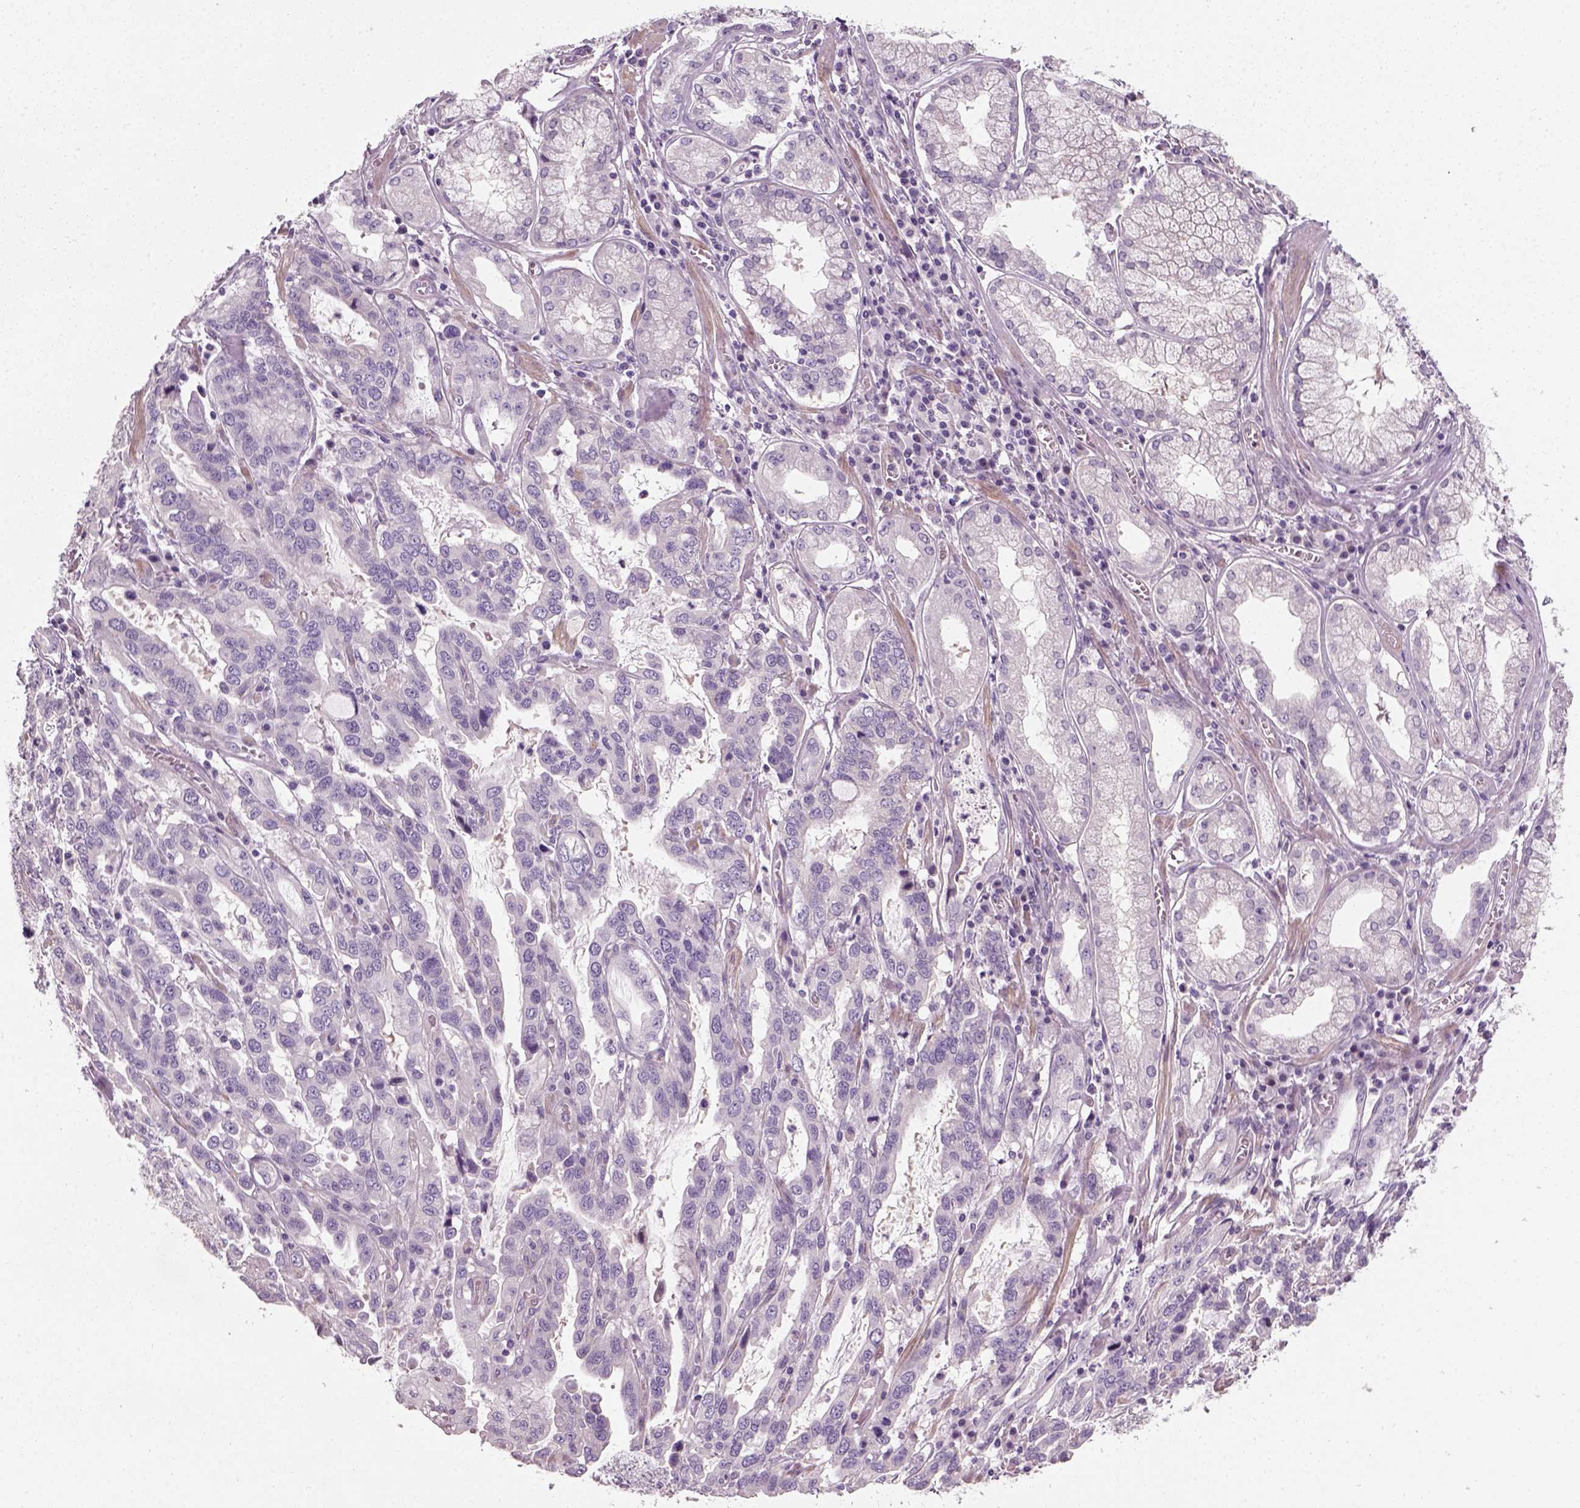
{"staining": {"intensity": "negative", "quantity": "none", "location": "none"}, "tissue": "stomach cancer", "cell_type": "Tumor cells", "image_type": "cancer", "snomed": [{"axis": "morphology", "description": "Adenocarcinoma, NOS"}, {"axis": "topography", "description": "Stomach, lower"}], "caption": "The IHC image has no significant positivity in tumor cells of stomach cancer tissue. (Stains: DAB (3,3'-diaminobenzidine) IHC with hematoxylin counter stain, Microscopy: brightfield microscopy at high magnification).", "gene": "ELOVL3", "patient": {"sex": "female", "age": 76}}